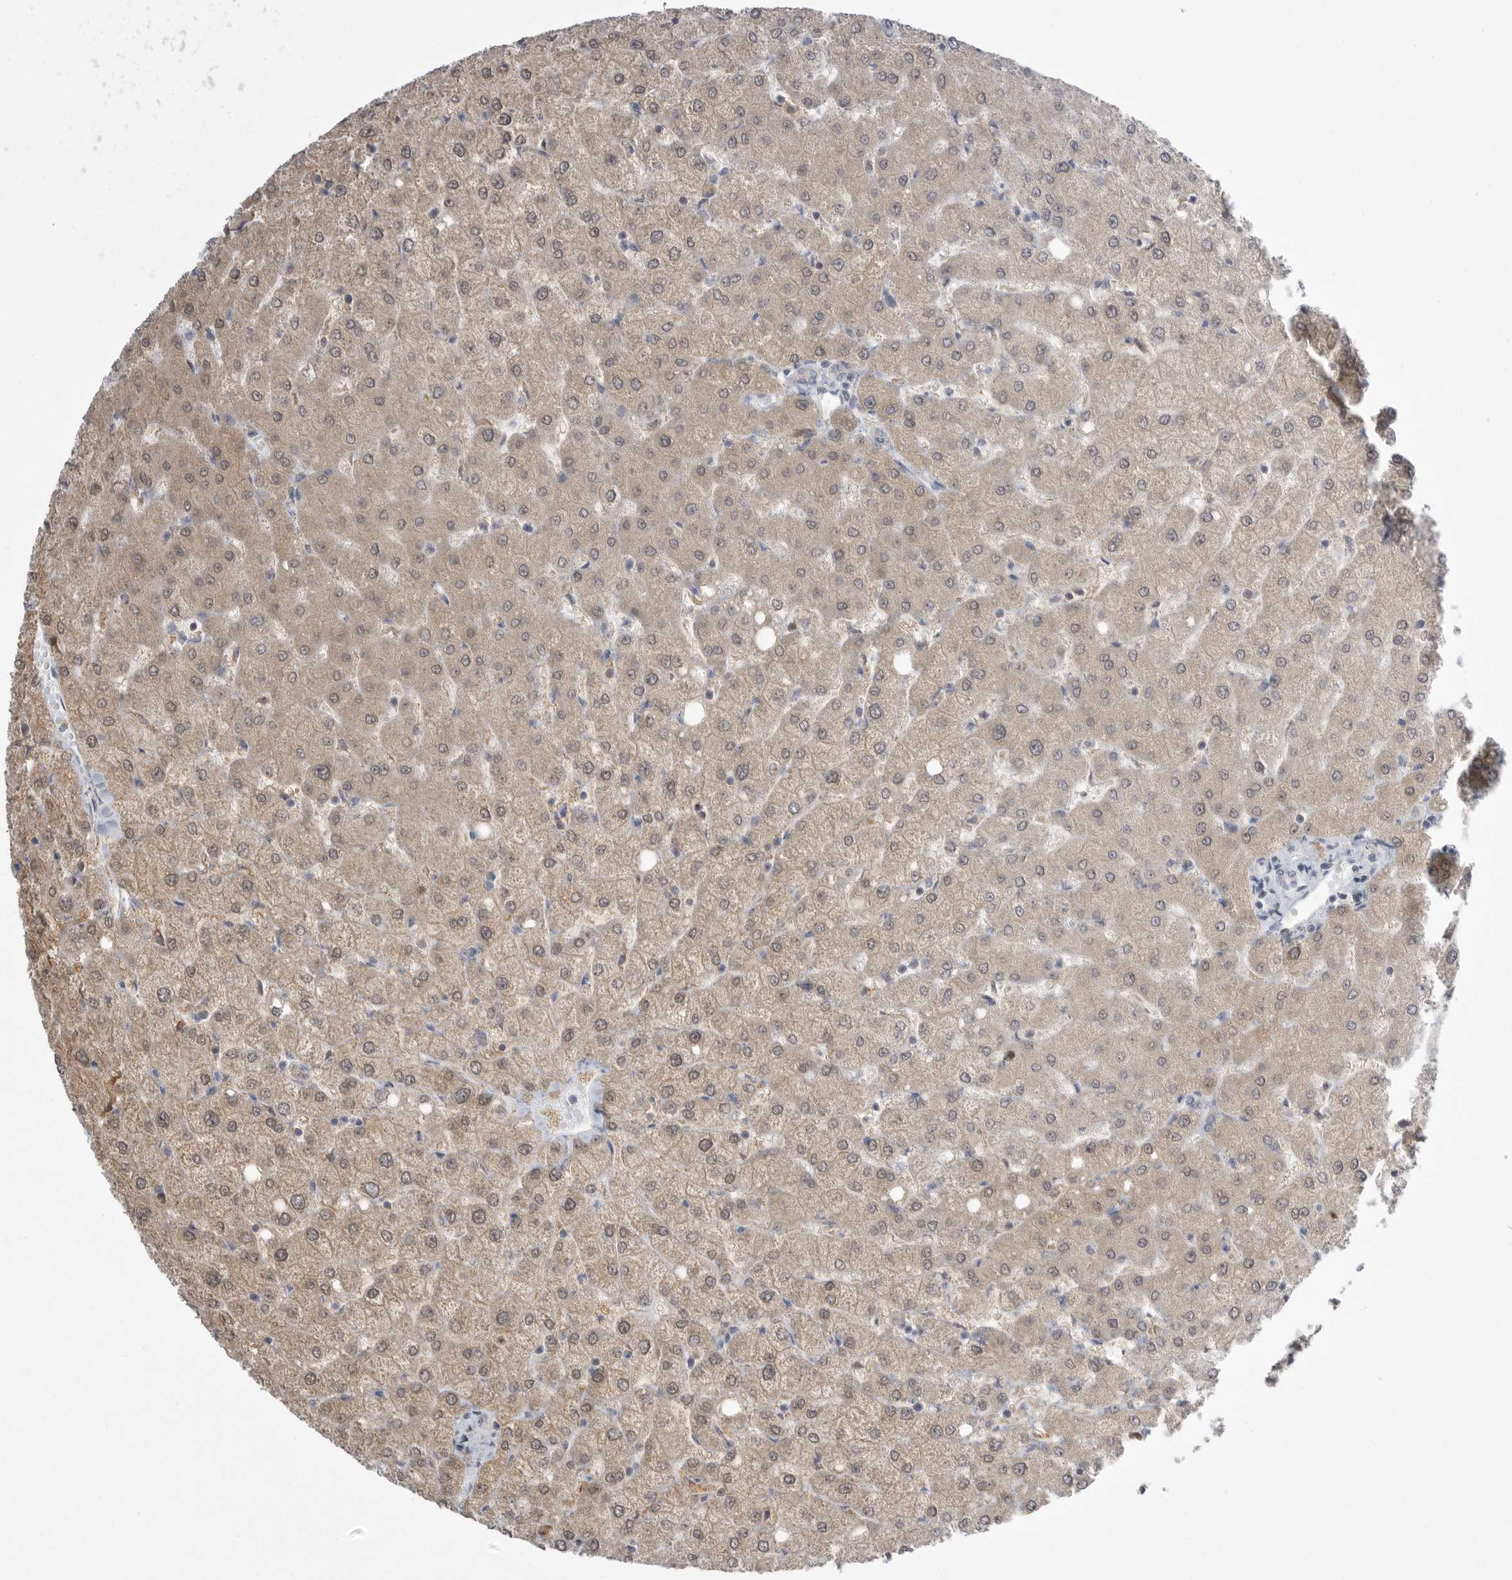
{"staining": {"intensity": "negative", "quantity": "none", "location": "none"}, "tissue": "liver", "cell_type": "Cholangiocytes", "image_type": "normal", "snomed": [{"axis": "morphology", "description": "Normal tissue, NOS"}, {"axis": "topography", "description": "Liver"}], "caption": "High power microscopy histopathology image of an IHC image of normal liver, revealing no significant staining in cholangiocytes.", "gene": "KYAT3", "patient": {"sex": "female", "age": 54}}